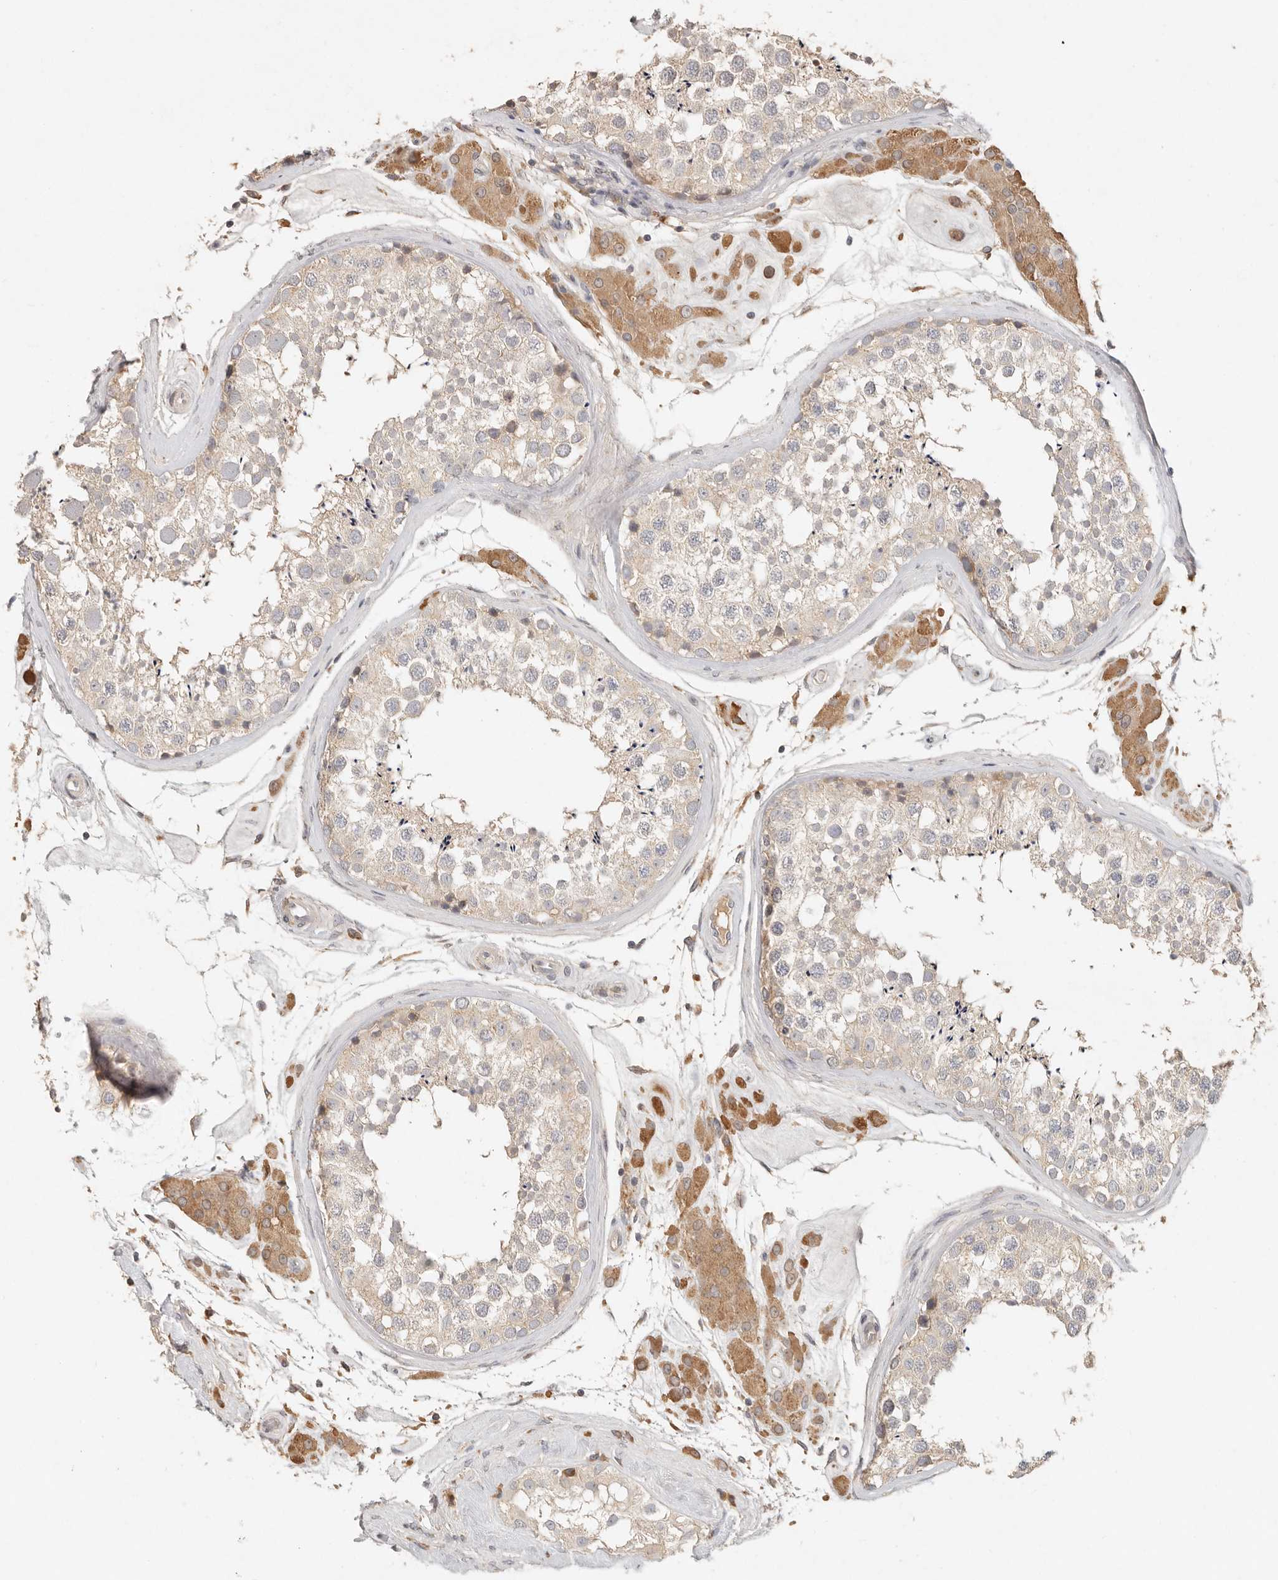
{"staining": {"intensity": "negative", "quantity": "none", "location": "none"}, "tissue": "testis", "cell_type": "Cells in seminiferous ducts", "image_type": "normal", "snomed": [{"axis": "morphology", "description": "Normal tissue, NOS"}, {"axis": "topography", "description": "Testis"}], "caption": "IHC image of normal testis stained for a protein (brown), which demonstrates no positivity in cells in seminiferous ducts.", "gene": "ARHGEF10L", "patient": {"sex": "male", "age": 46}}